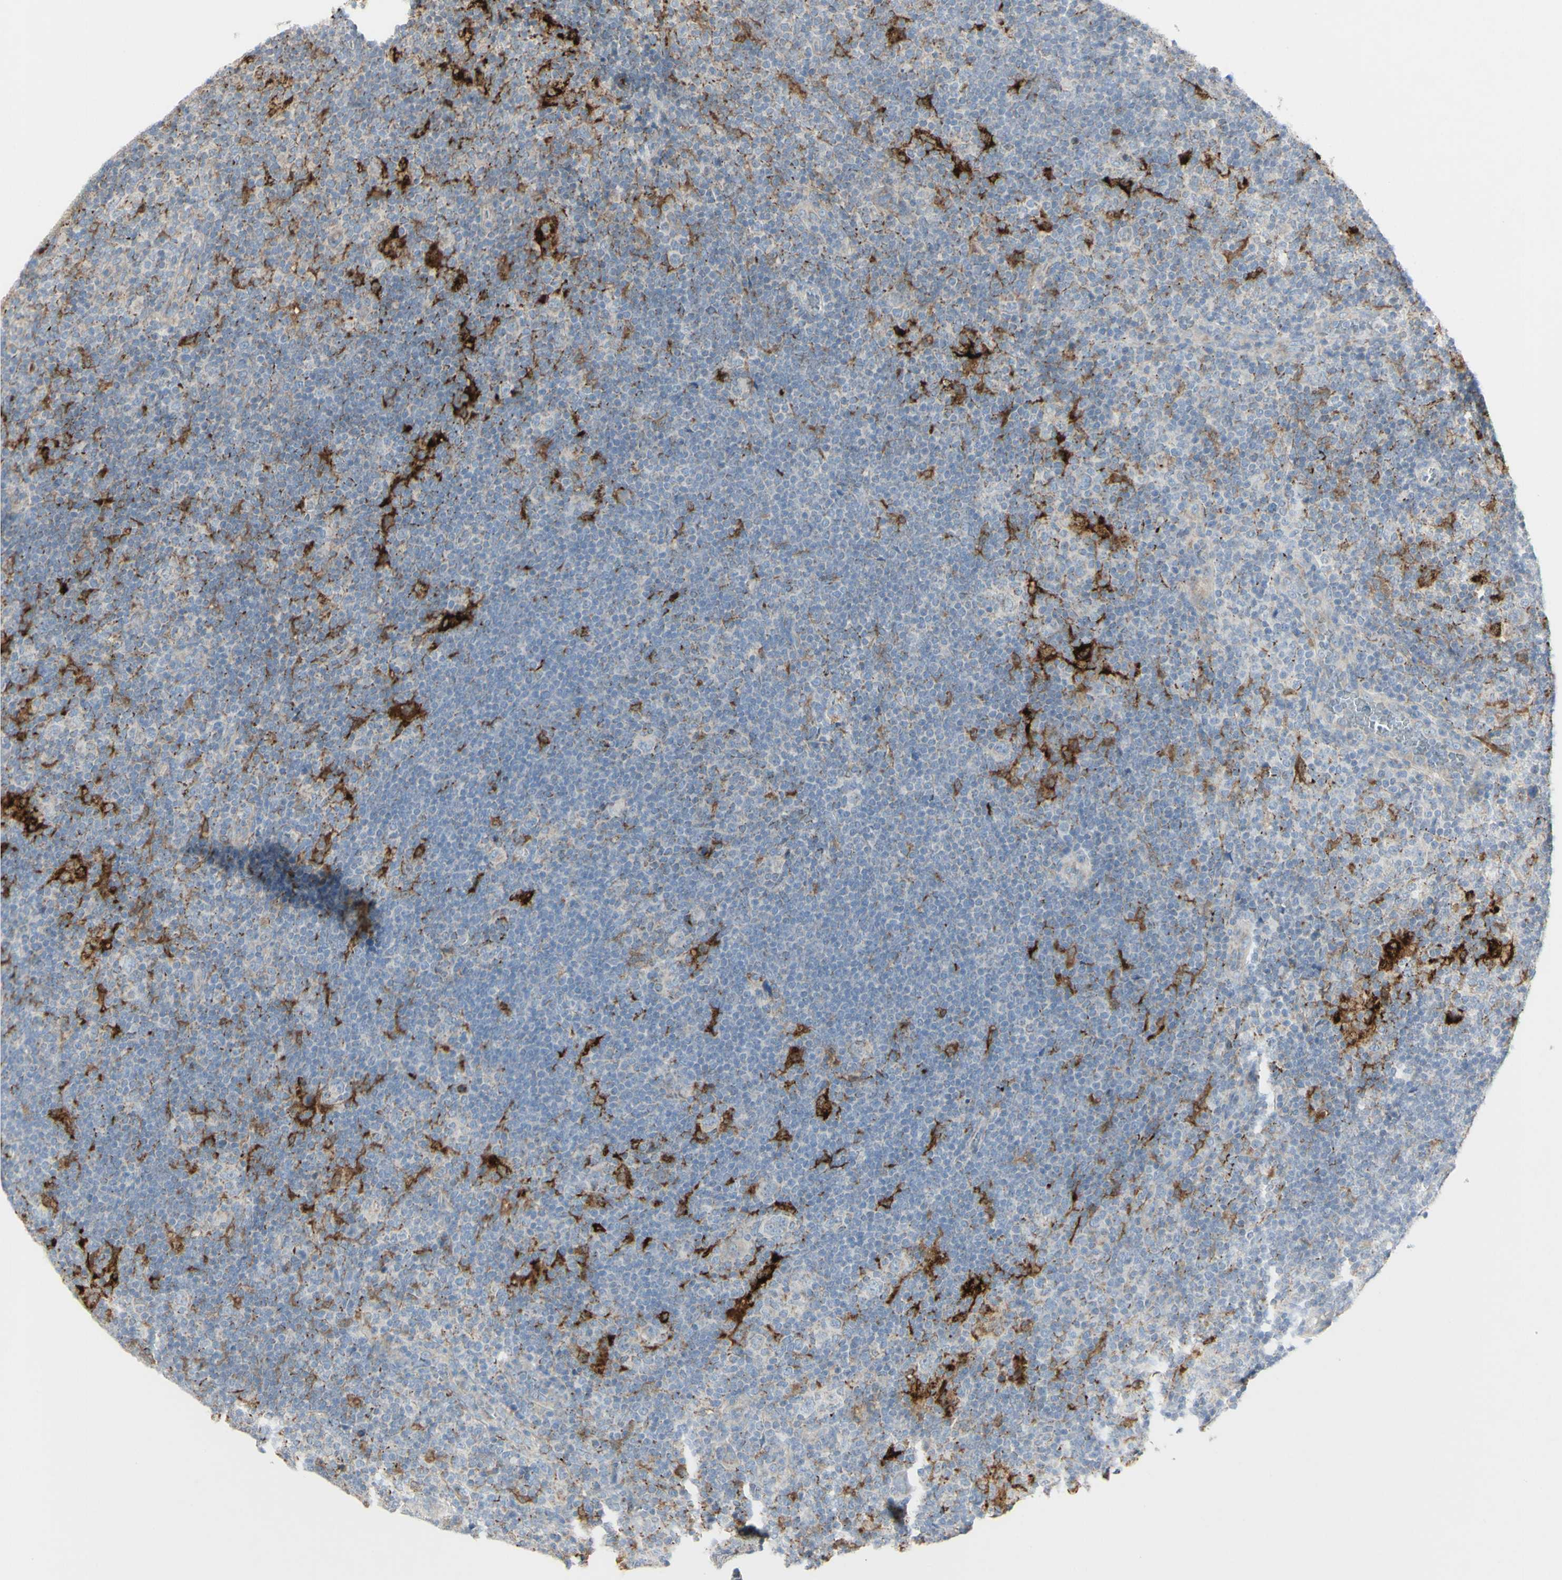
{"staining": {"intensity": "strong", "quantity": "<25%", "location": "cytoplasmic/membranous"}, "tissue": "lymphoma", "cell_type": "Tumor cells", "image_type": "cancer", "snomed": [{"axis": "morphology", "description": "Hodgkin's disease, NOS"}, {"axis": "topography", "description": "Lymph node"}], "caption": "Protein staining reveals strong cytoplasmic/membranous positivity in approximately <25% of tumor cells in Hodgkin's disease. Immunohistochemistry (ihc) stains the protein in brown and the nuclei are stained blue.", "gene": "CNTNAP1", "patient": {"sex": "female", "age": 57}}